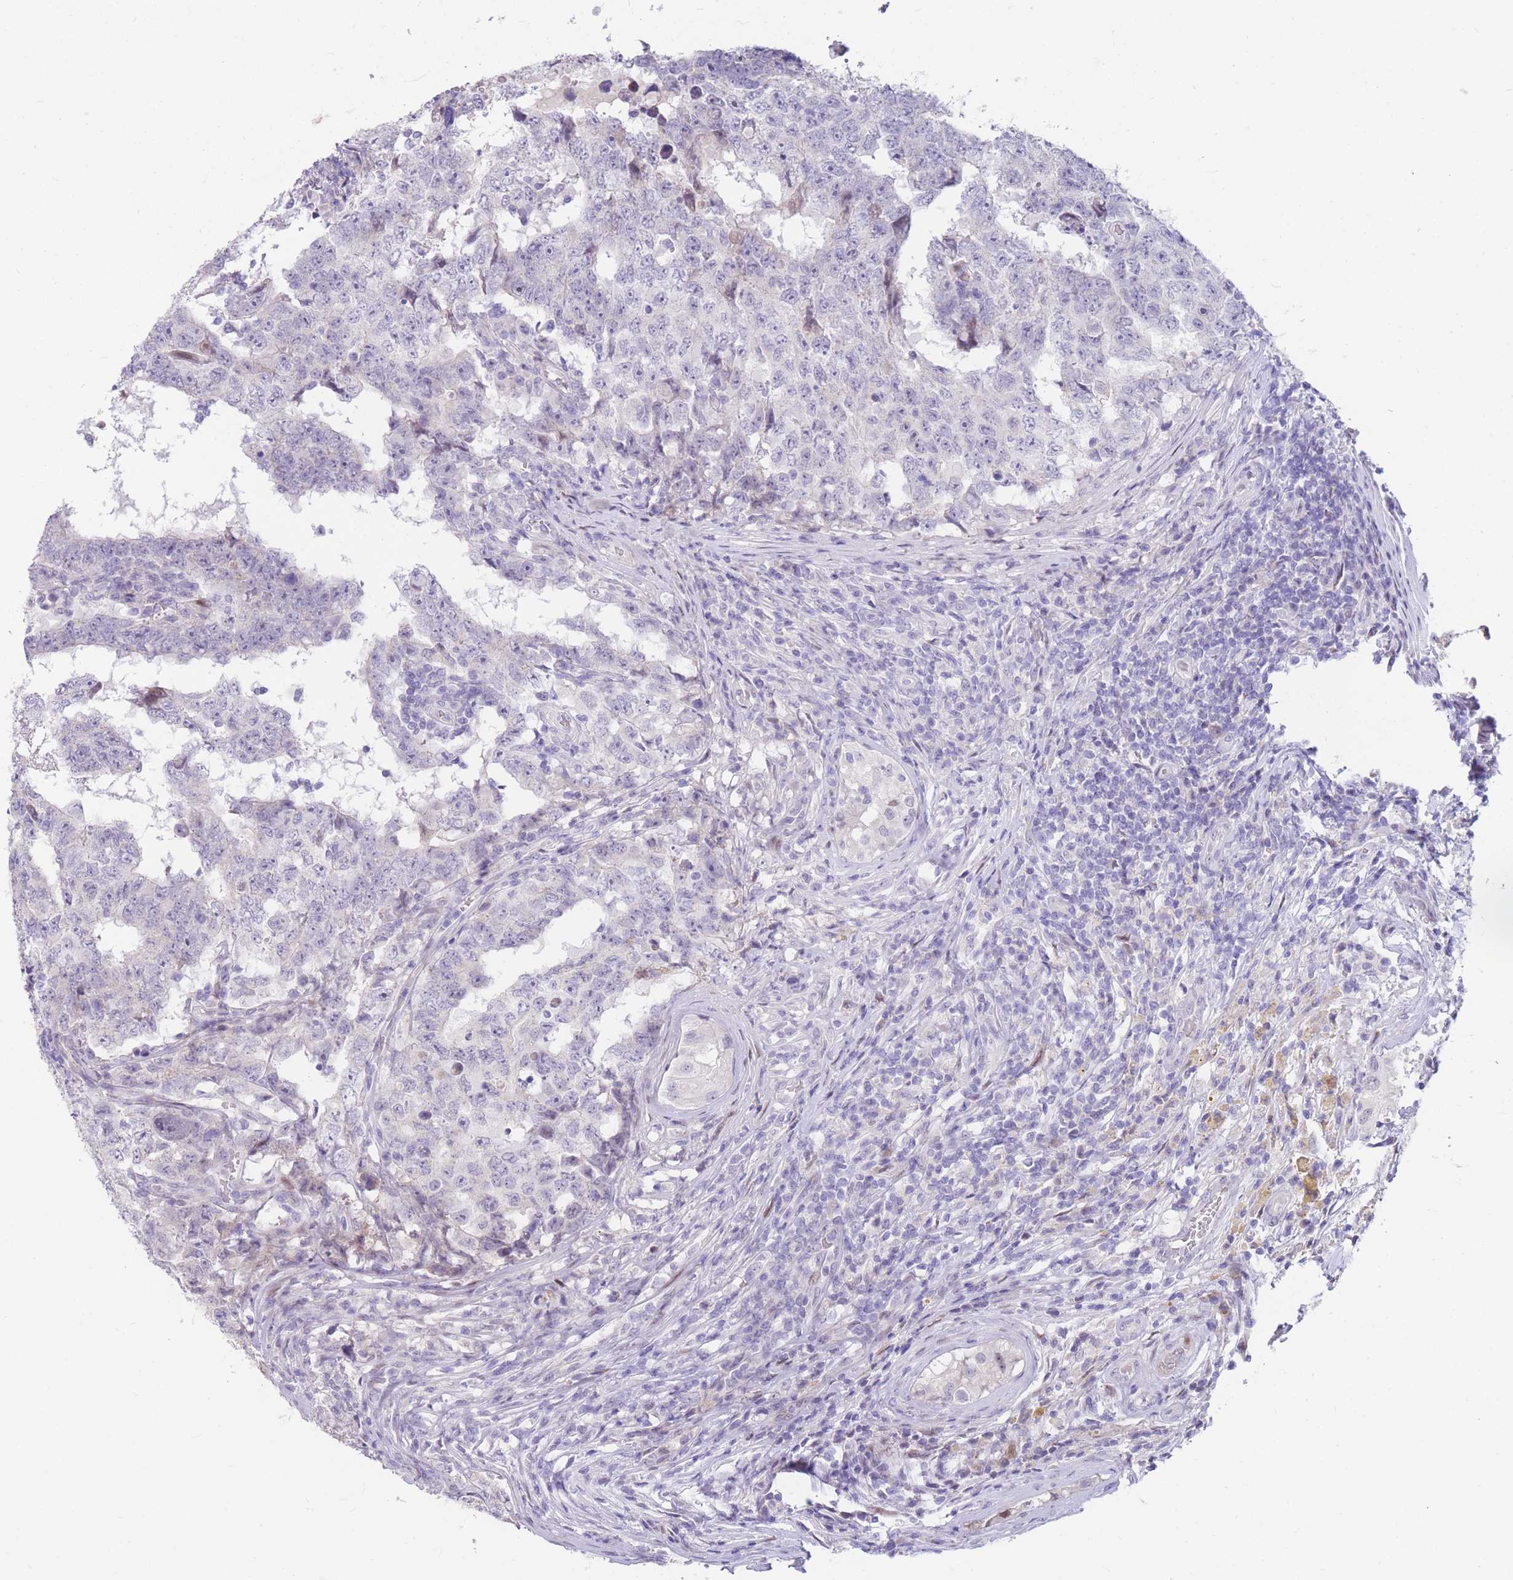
{"staining": {"intensity": "negative", "quantity": "none", "location": "none"}, "tissue": "testis cancer", "cell_type": "Tumor cells", "image_type": "cancer", "snomed": [{"axis": "morphology", "description": "Carcinoma, Embryonal, NOS"}, {"axis": "topography", "description": "Testis"}], "caption": "Embryonal carcinoma (testis) was stained to show a protein in brown. There is no significant expression in tumor cells.", "gene": "SHCBP1", "patient": {"sex": "male", "age": 25}}